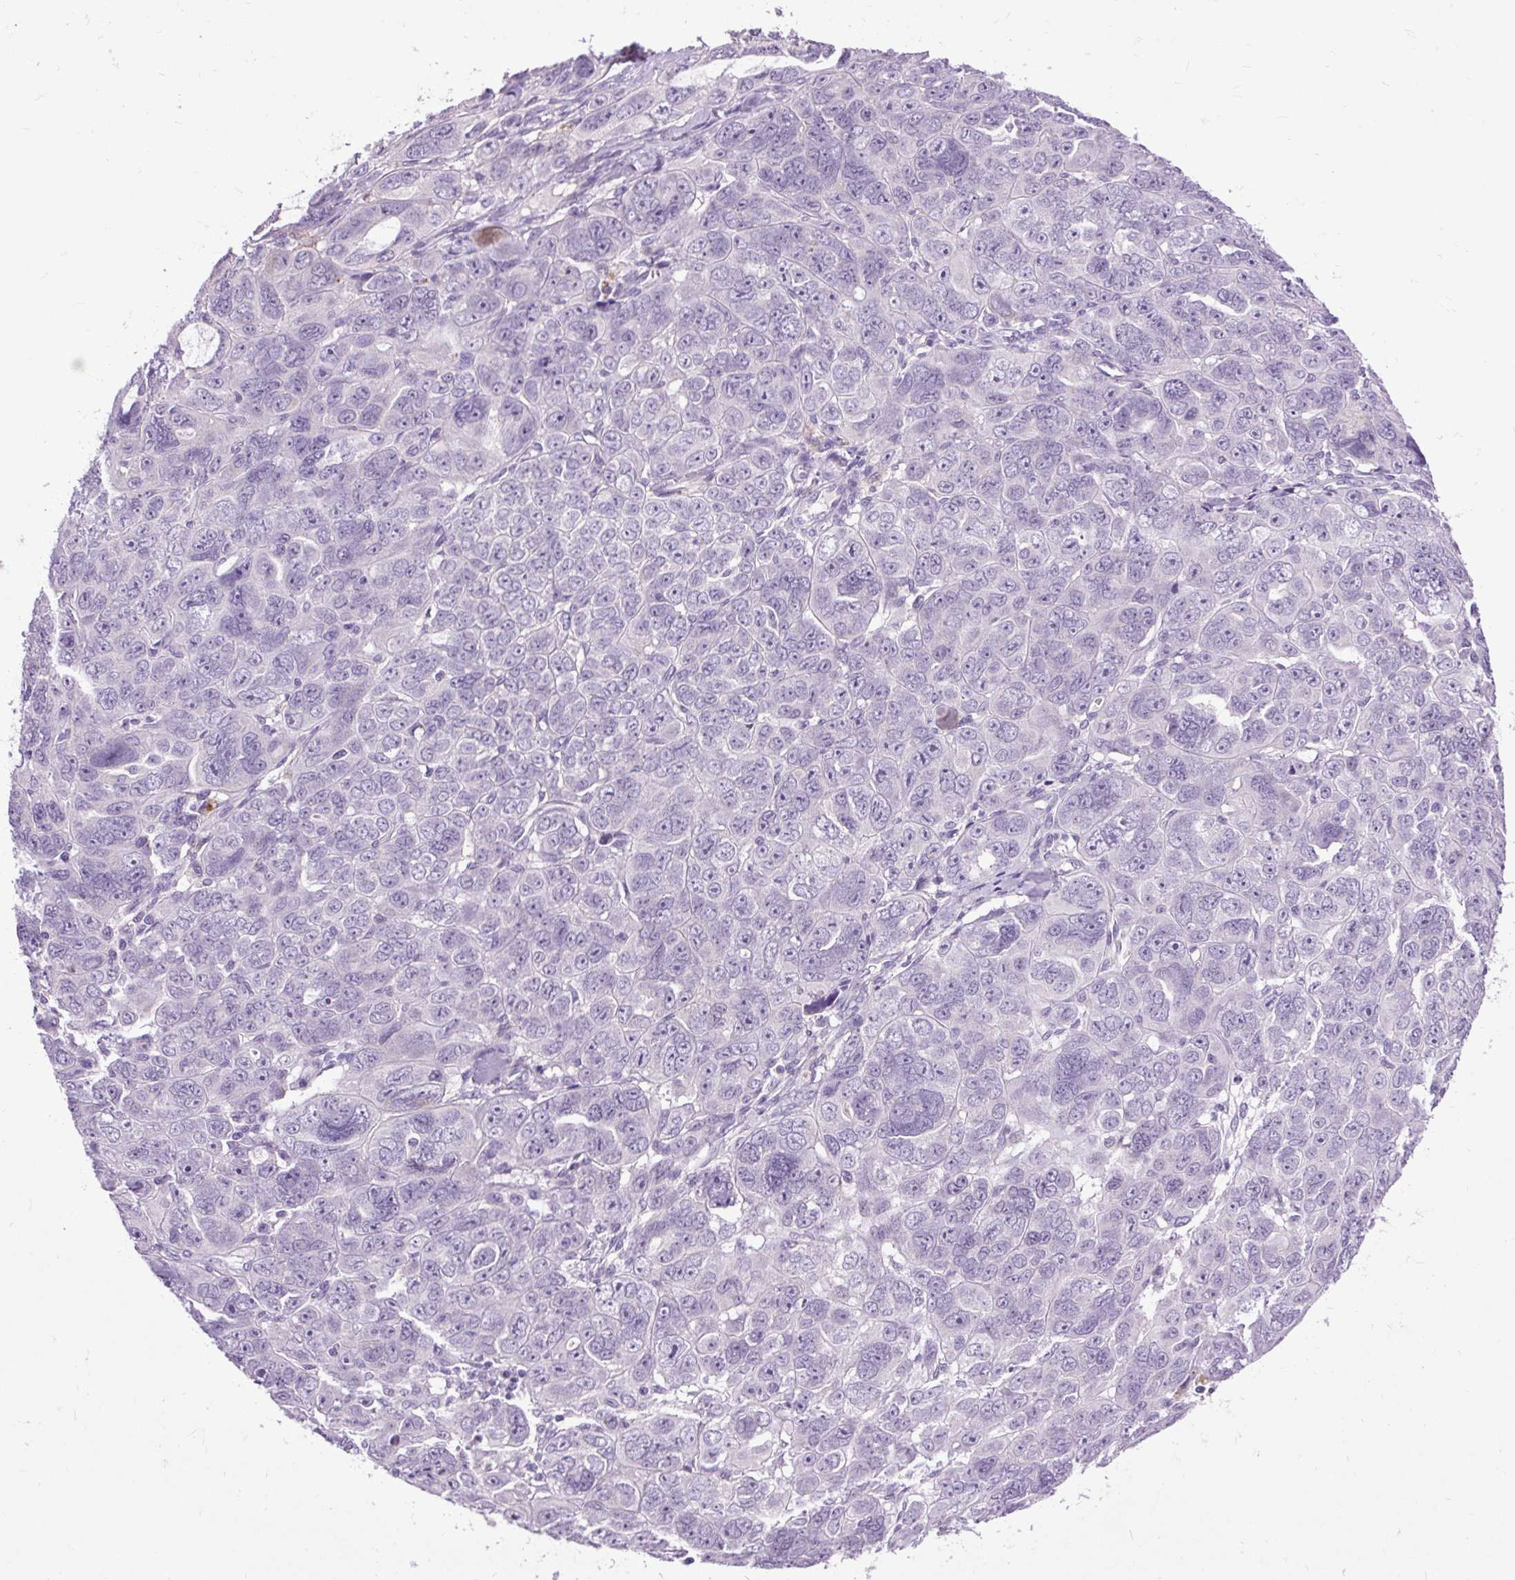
{"staining": {"intensity": "negative", "quantity": "none", "location": "none"}, "tissue": "ovarian cancer", "cell_type": "Tumor cells", "image_type": "cancer", "snomed": [{"axis": "morphology", "description": "Cystadenocarcinoma, serous, NOS"}, {"axis": "topography", "description": "Ovary"}], "caption": "DAB (3,3'-diaminobenzidine) immunohistochemical staining of human serous cystadenocarcinoma (ovarian) reveals no significant staining in tumor cells. (Brightfield microscopy of DAB immunohistochemistry at high magnification).", "gene": "FABP7", "patient": {"sex": "female", "age": 63}}